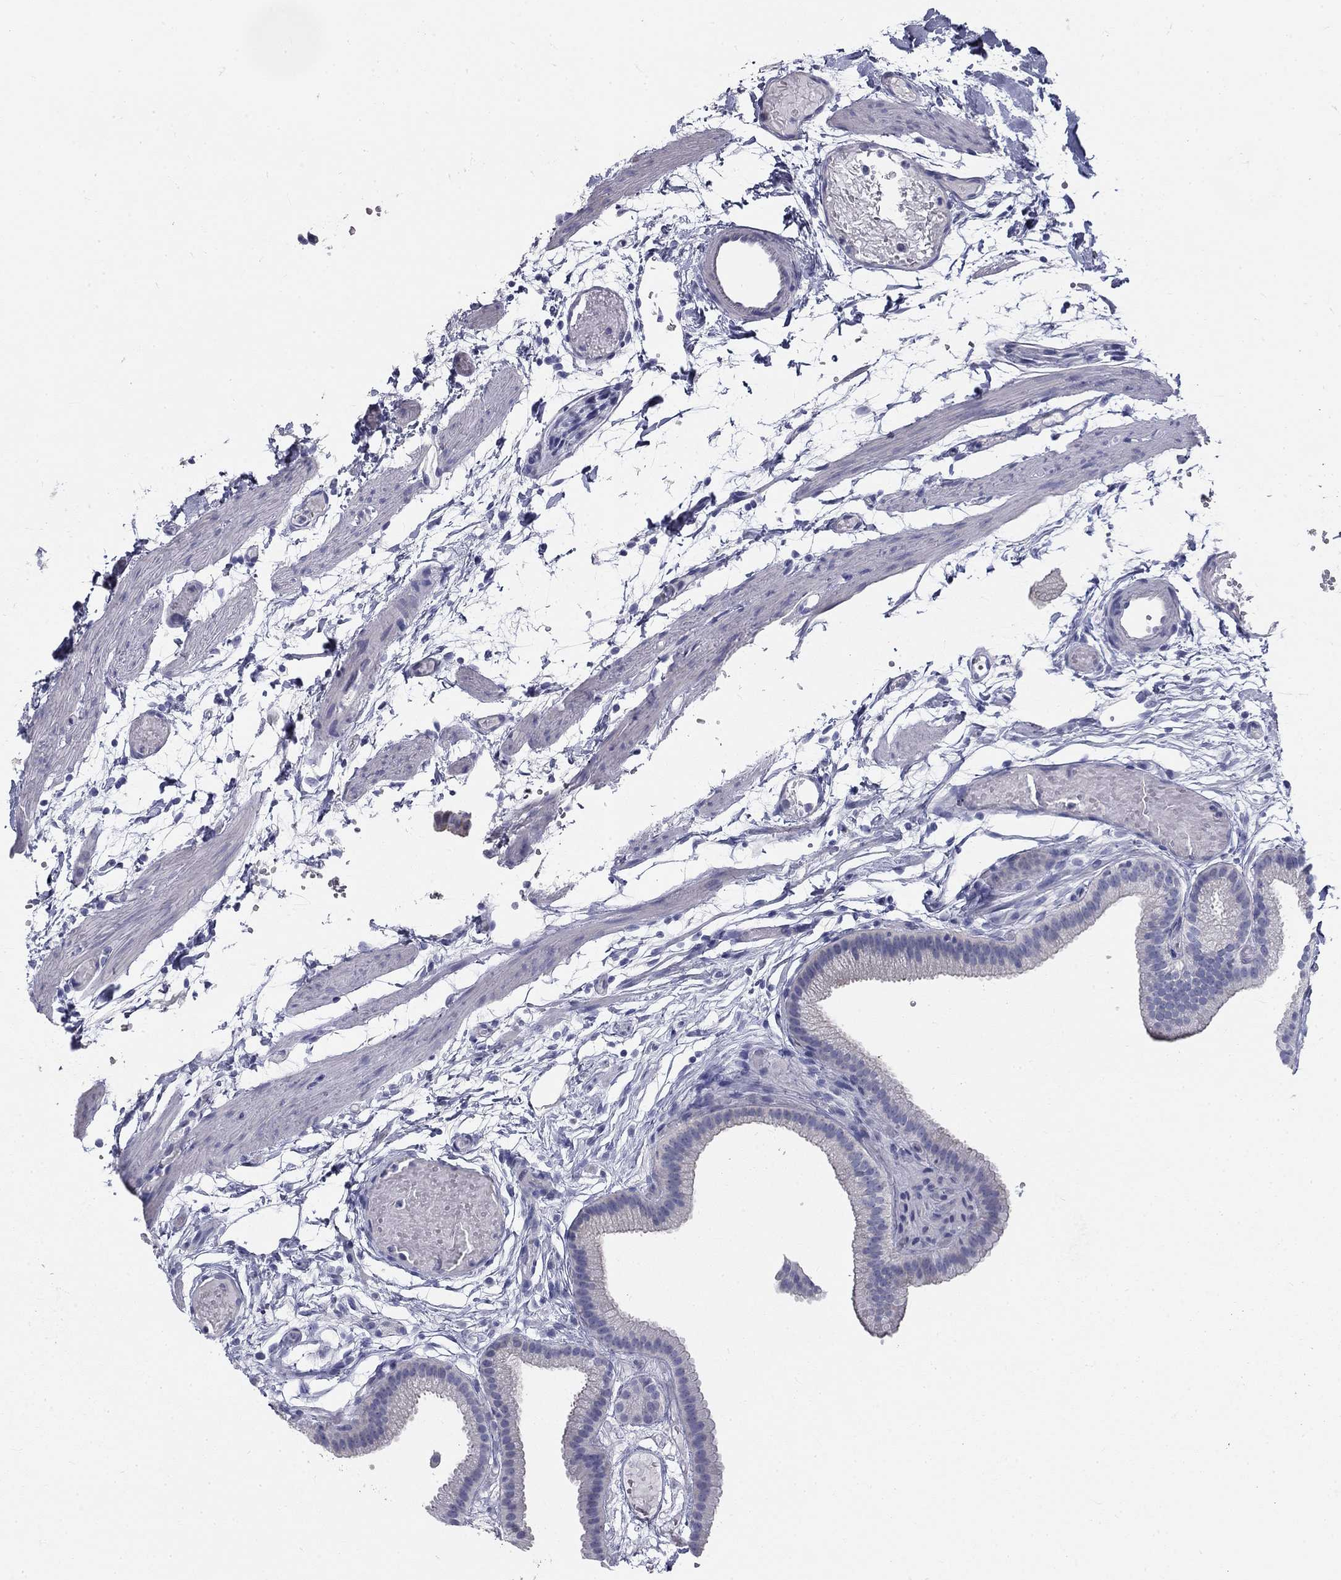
{"staining": {"intensity": "negative", "quantity": "none", "location": "none"}, "tissue": "gallbladder", "cell_type": "Glandular cells", "image_type": "normal", "snomed": [{"axis": "morphology", "description": "Normal tissue, NOS"}, {"axis": "topography", "description": "Gallbladder"}], "caption": "Immunohistochemistry image of normal gallbladder: human gallbladder stained with DAB (3,3'-diaminobenzidine) exhibits no significant protein expression in glandular cells.", "gene": "GALNTL5", "patient": {"sex": "female", "age": 45}}